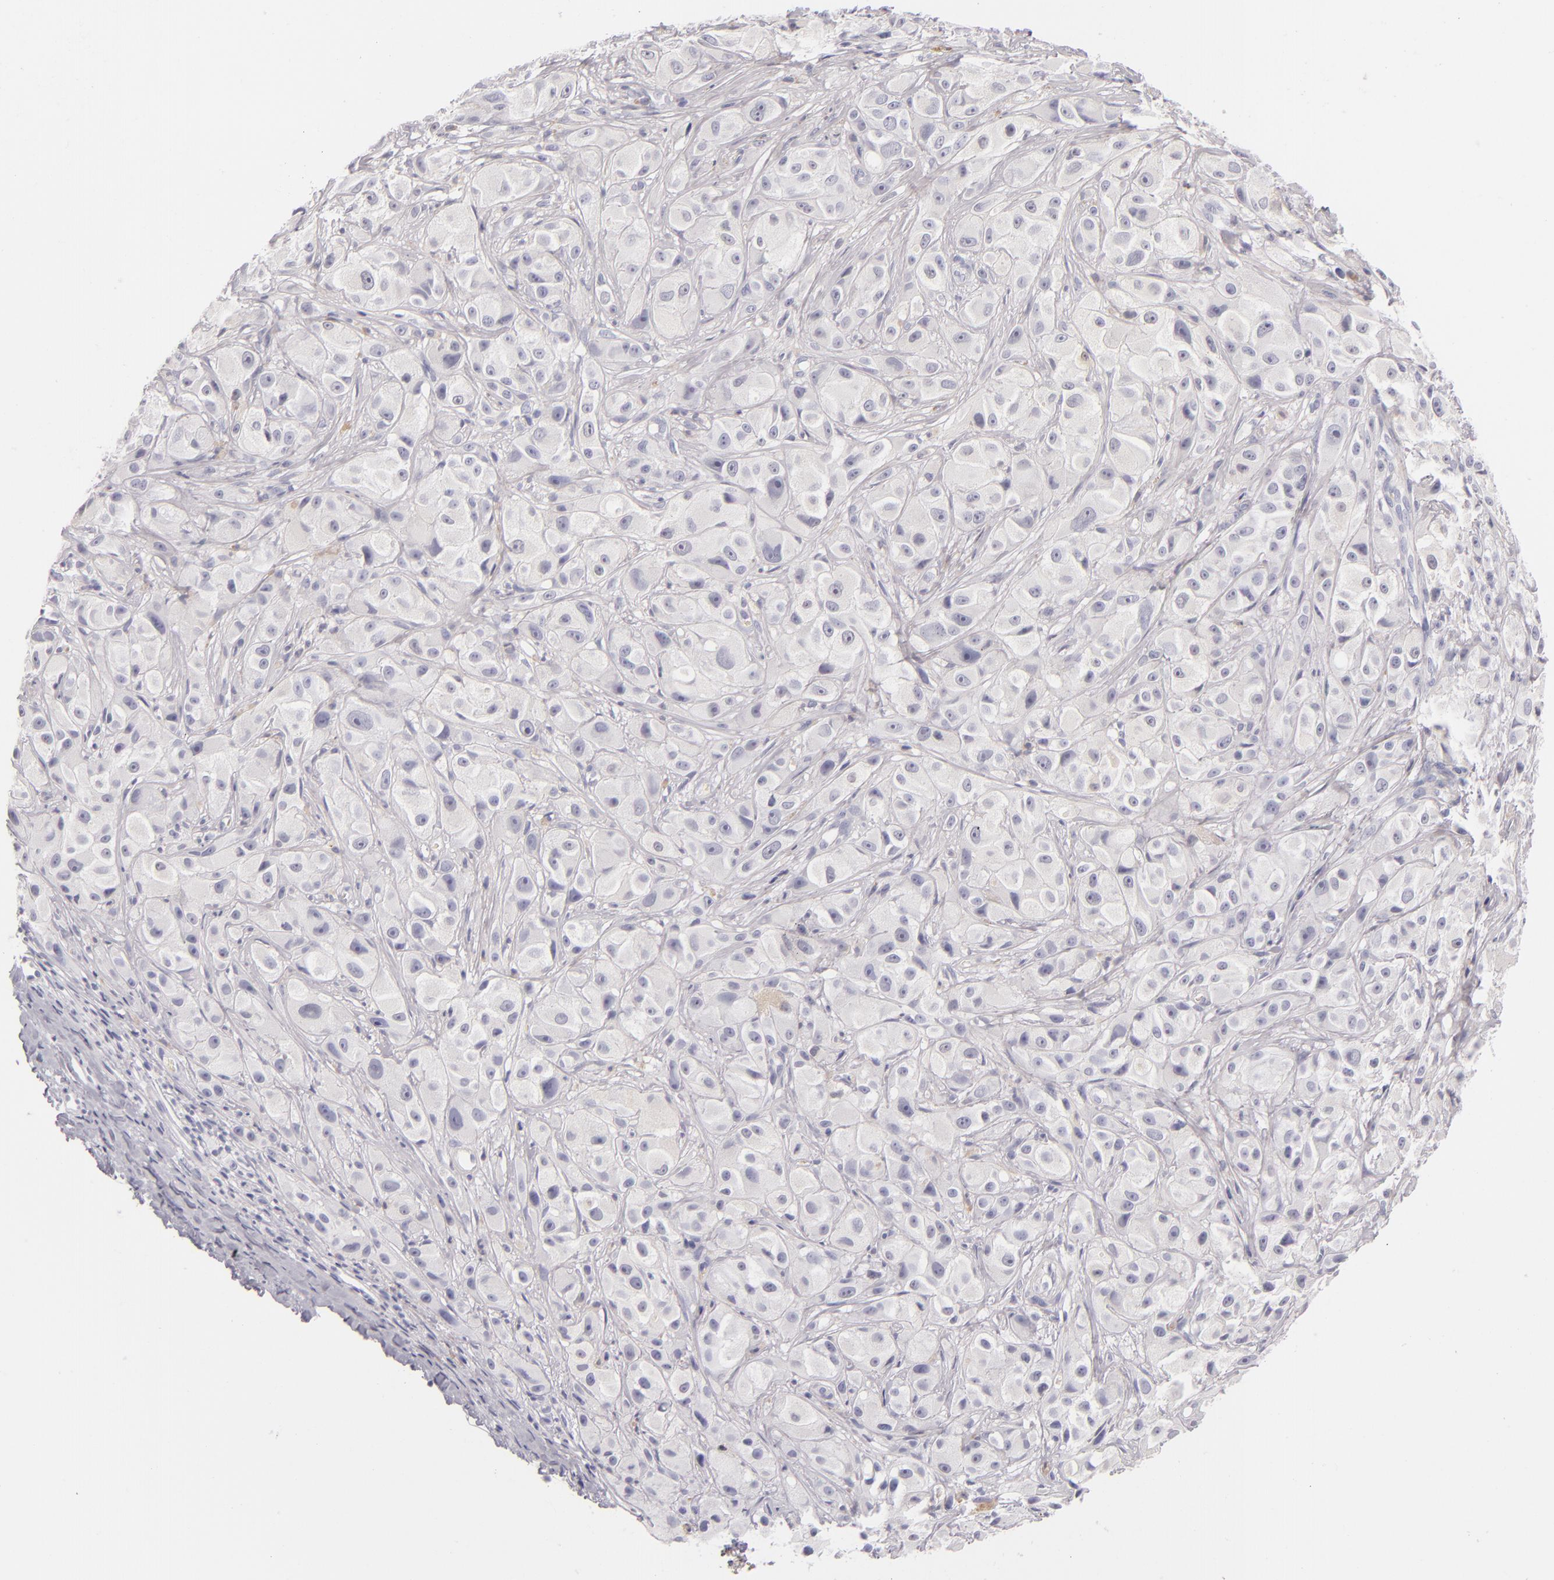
{"staining": {"intensity": "negative", "quantity": "none", "location": "none"}, "tissue": "melanoma", "cell_type": "Tumor cells", "image_type": "cancer", "snomed": [{"axis": "morphology", "description": "Malignant melanoma, NOS"}, {"axis": "topography", "description": "Skin"}], "caption": "This is an immunohistochemistry micrograph of malignant melanoma. There is no staining in tumor cells.", "gene": "FABP1", "patient": {"sex": "male", "age": 56}}